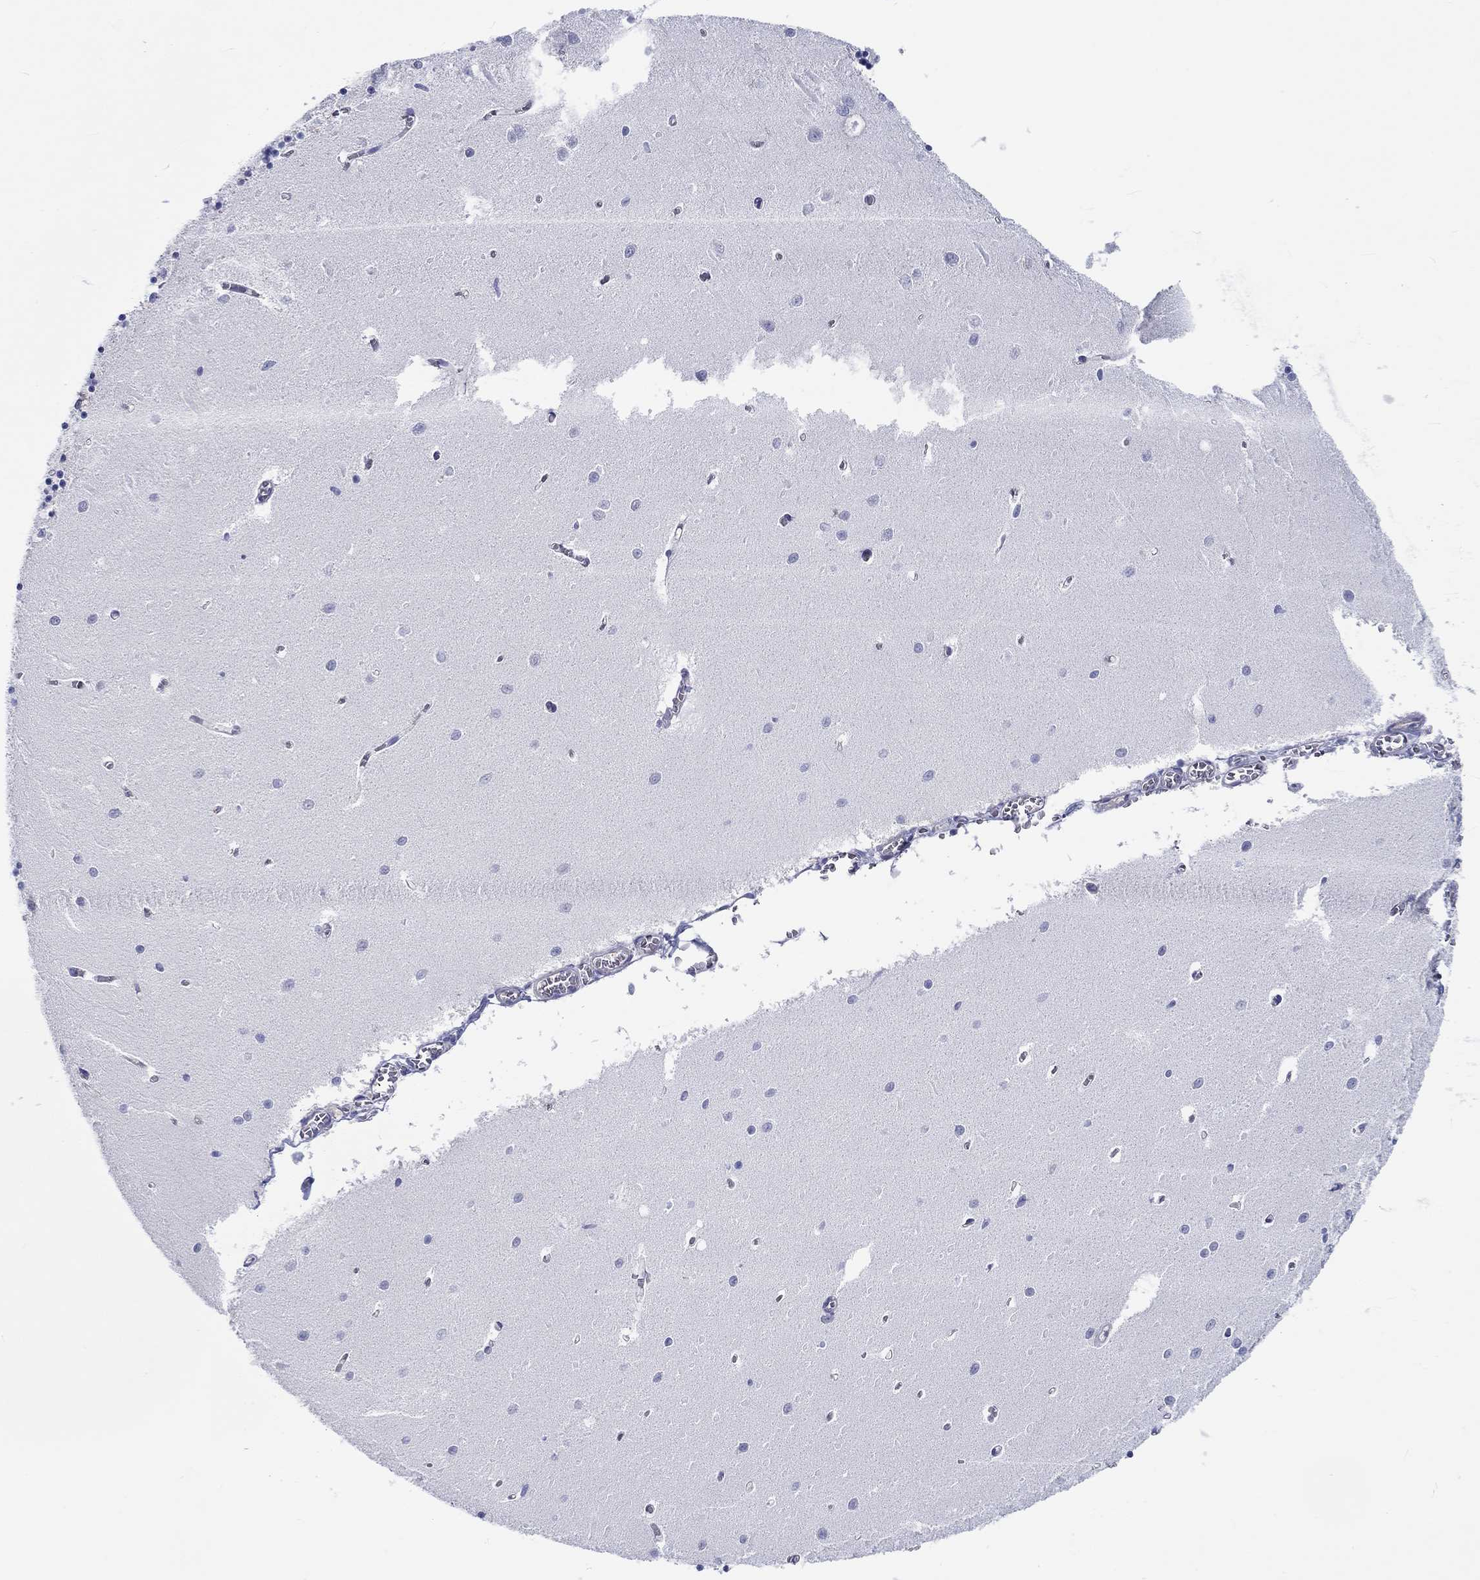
{"staining": {"intensity": "negative", "quantity": "none", "location": "none"}, "tissue": "cerebellum", "cell_type": "Cells in granular layer", "image_type": "normal", "snomed": [{"axis": "morphology", "description": "Normal tissue, NOS"}, {"axis": "topography", "description": "Cerebellum"}], "caption": "Cells in granular layer are negative for brown protein staining in benign cerebellum. The staining is performed using DAB (3,3'-diaminobenzidine) brown chromogen with nuclei counter-stained in using hematoxylin.", "gene": "CDY1B", "patient": {"sex": "female", "age": 64}}